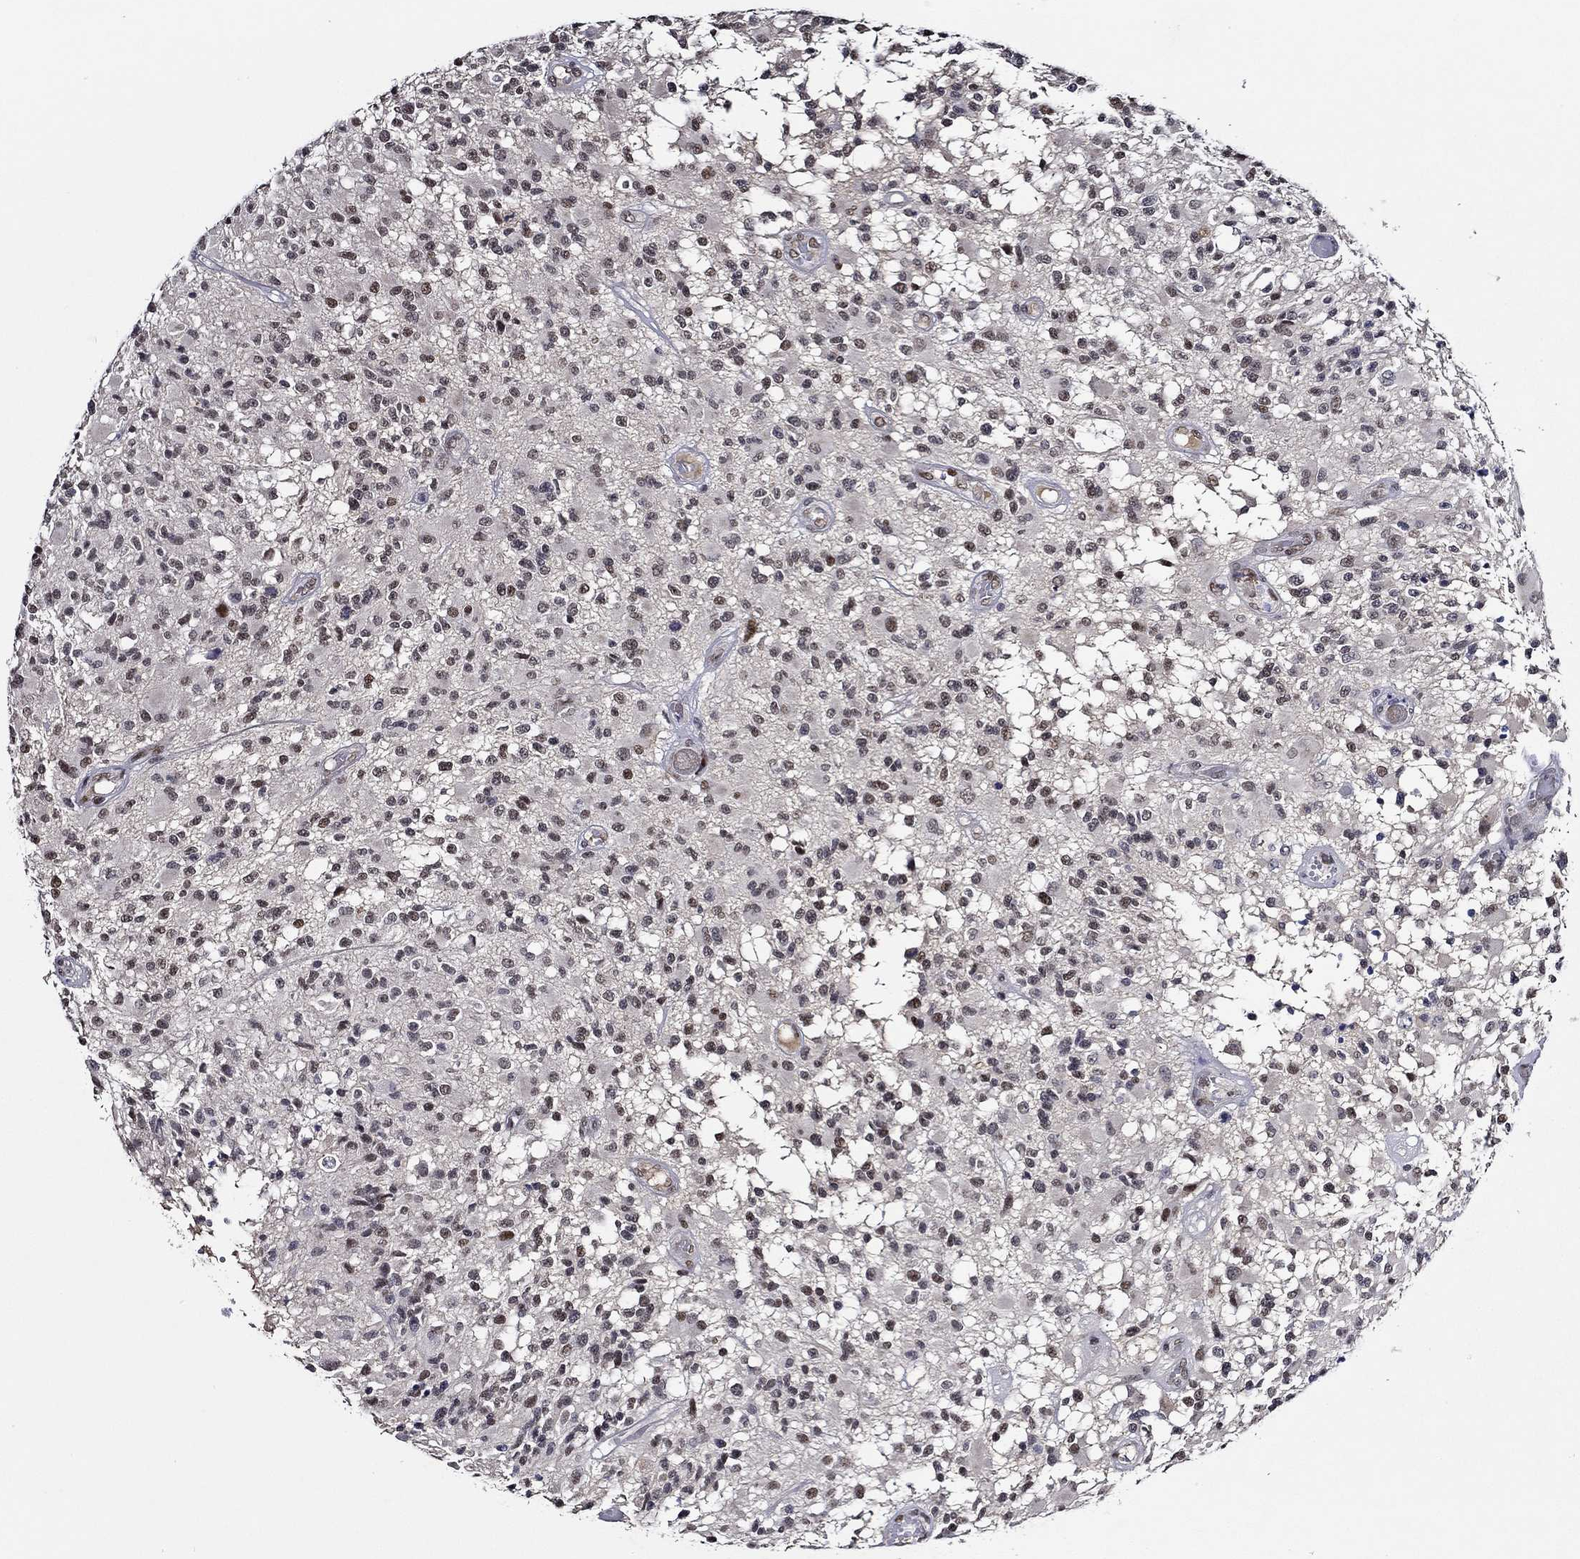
{"staining": {"intensity": "moderate", "quantity": "<25%", "location": "nuclear"}, "tissue": "glioma", "cell_type": "Tumor cells", "image_type": "cancer", "snomed": [{"axis": "morphology", "description": "Glioma, malignant, High grade"}, {"axis": "topography", "description": "Brain"}], "caption": "Immunohistochemistry photomicrograph of human malignant high-grade glioma stained for a protein (brown), which displays low levels of moderate nuclear positivity in about <25% of tumor cells.", "gene": "GATA2", "patient": {"sex": "female", "age": 63}}